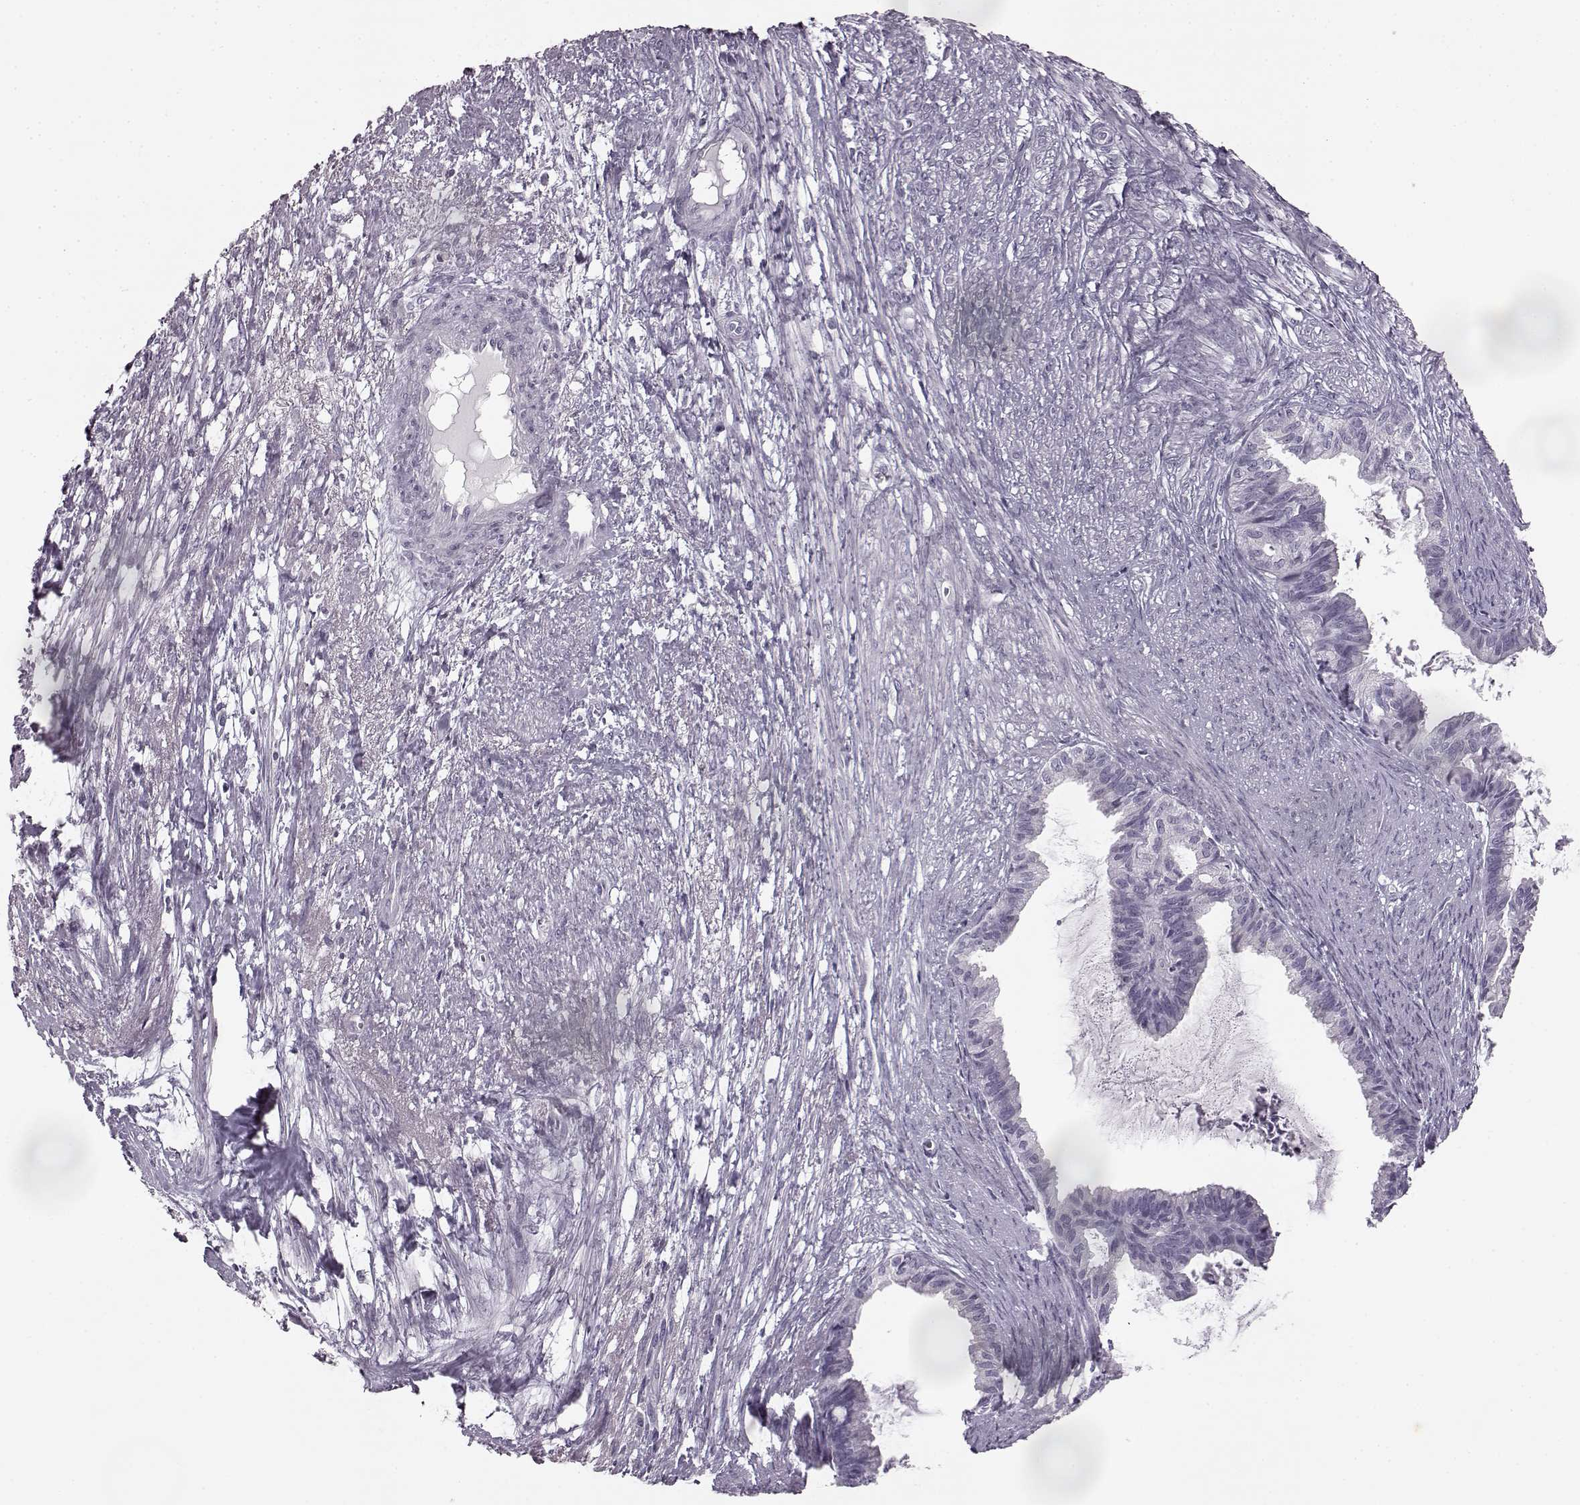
{"staining": {"intensity": "negative", "quantity": "none", "location": "none"}, "tissue": "endometrial cancer", "cell_type": "Tumor cells", "image_type": "cancer", "snomed": [{"axis": "morphology", "description": "Adenocarcinoma, NOS"}, {"axis": "topography", "description": "Endometrium"}], "caption": "This is an immunohistochemistry histopathology image of human endometrial adenocarcinoma. There is no staining in tumor cells.", "gene": "SEMG2", "patient": {"sex": "female", "age": 86}}